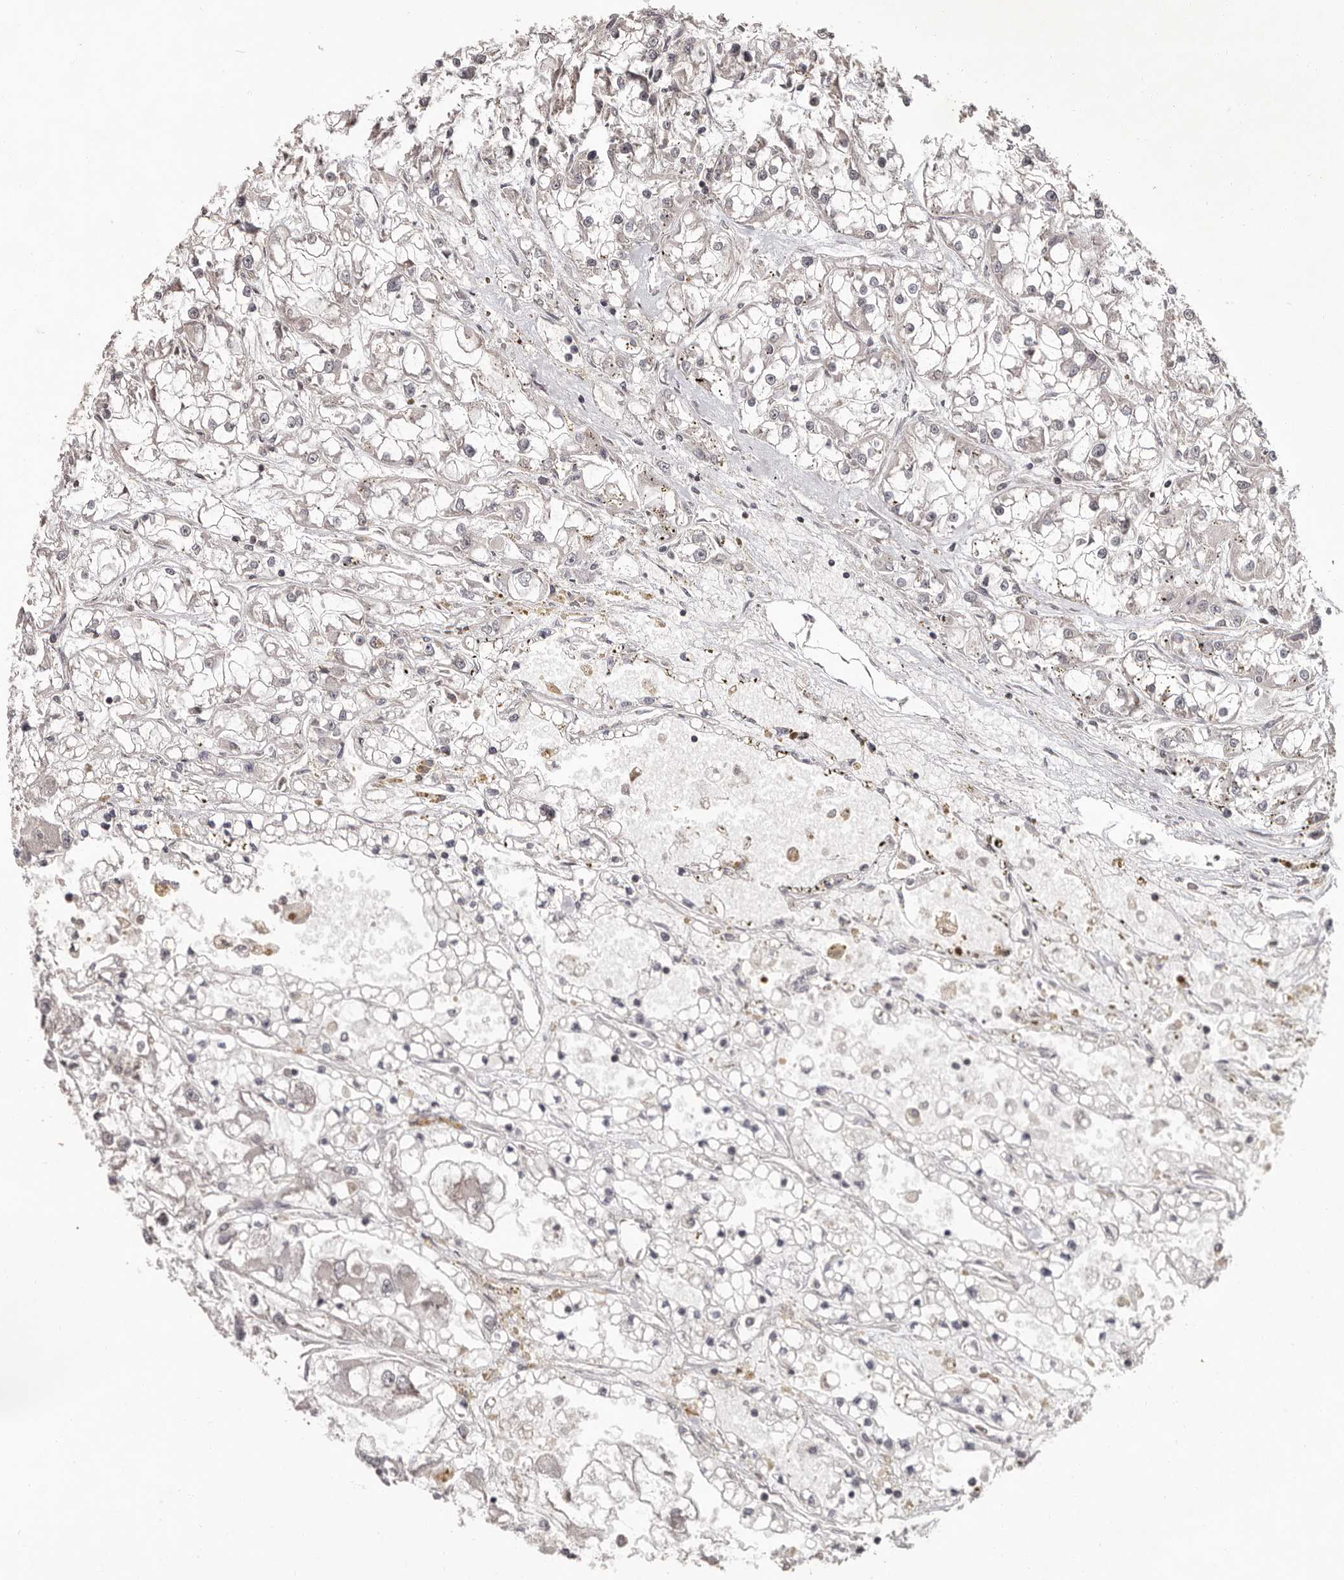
{"staining": {"intensity": "negative", "quantity": "none", "location": "none"}, "tissue": "renal cancer", "cell_type": "Tumor cells", "image_type": "cancer", "snomed": [{"axis": "morphology", "description": "Adenocarcinoma, NOS"}, {"axis": "topography", "description": "Kidney"}], "caption": "Immunohistochemistry (IHC) histopathology image of adenocarcinoma (renal) stained for a protein (brown), which reveals no expression in tumor cells.", "gene": "ANKRD44", "patient": {"sex": "female", "age": 52}}